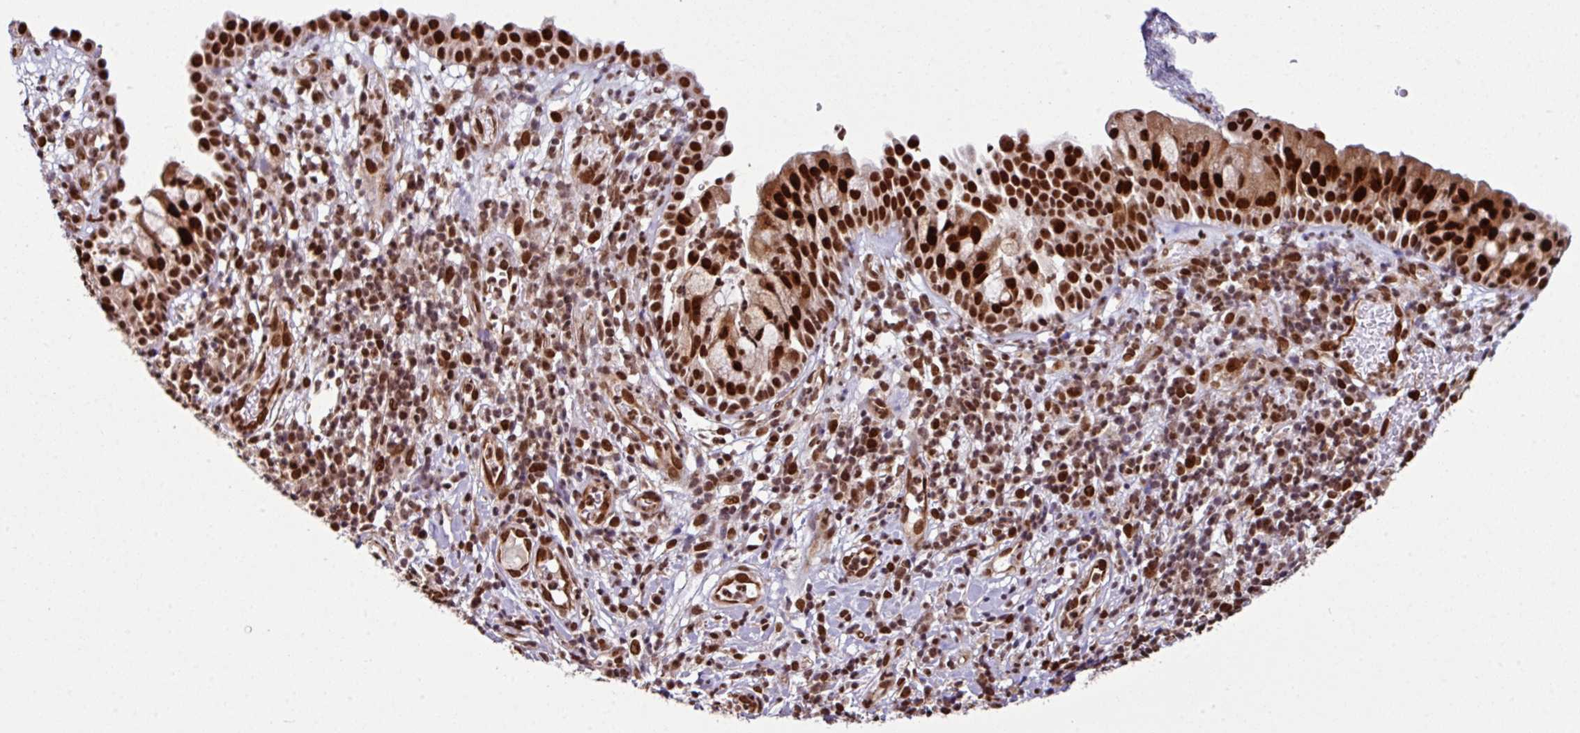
{"staining": {"intensity": "strong", "quantity": ">75%", "location": "cytoplasmic/membranous,nuclear"}, "tissue": "nasopharynx", "cell_type": "Respiratory epithelial cells", "image_type": "normal", "snomed": [{"axis": "morphology", "description": "Normal tissue, NOS"}, {"axis": "topography", "description": "Nasopharynx"}], "caption": "Protein staining of benign nasopharynx demonstrates strong cytoplasmic/membranous,nuclear staining in approximately >75% of respiratory epithelial cells.", "gene": "MORF4L2", "patient": {"sex": "male", "age": 65}}